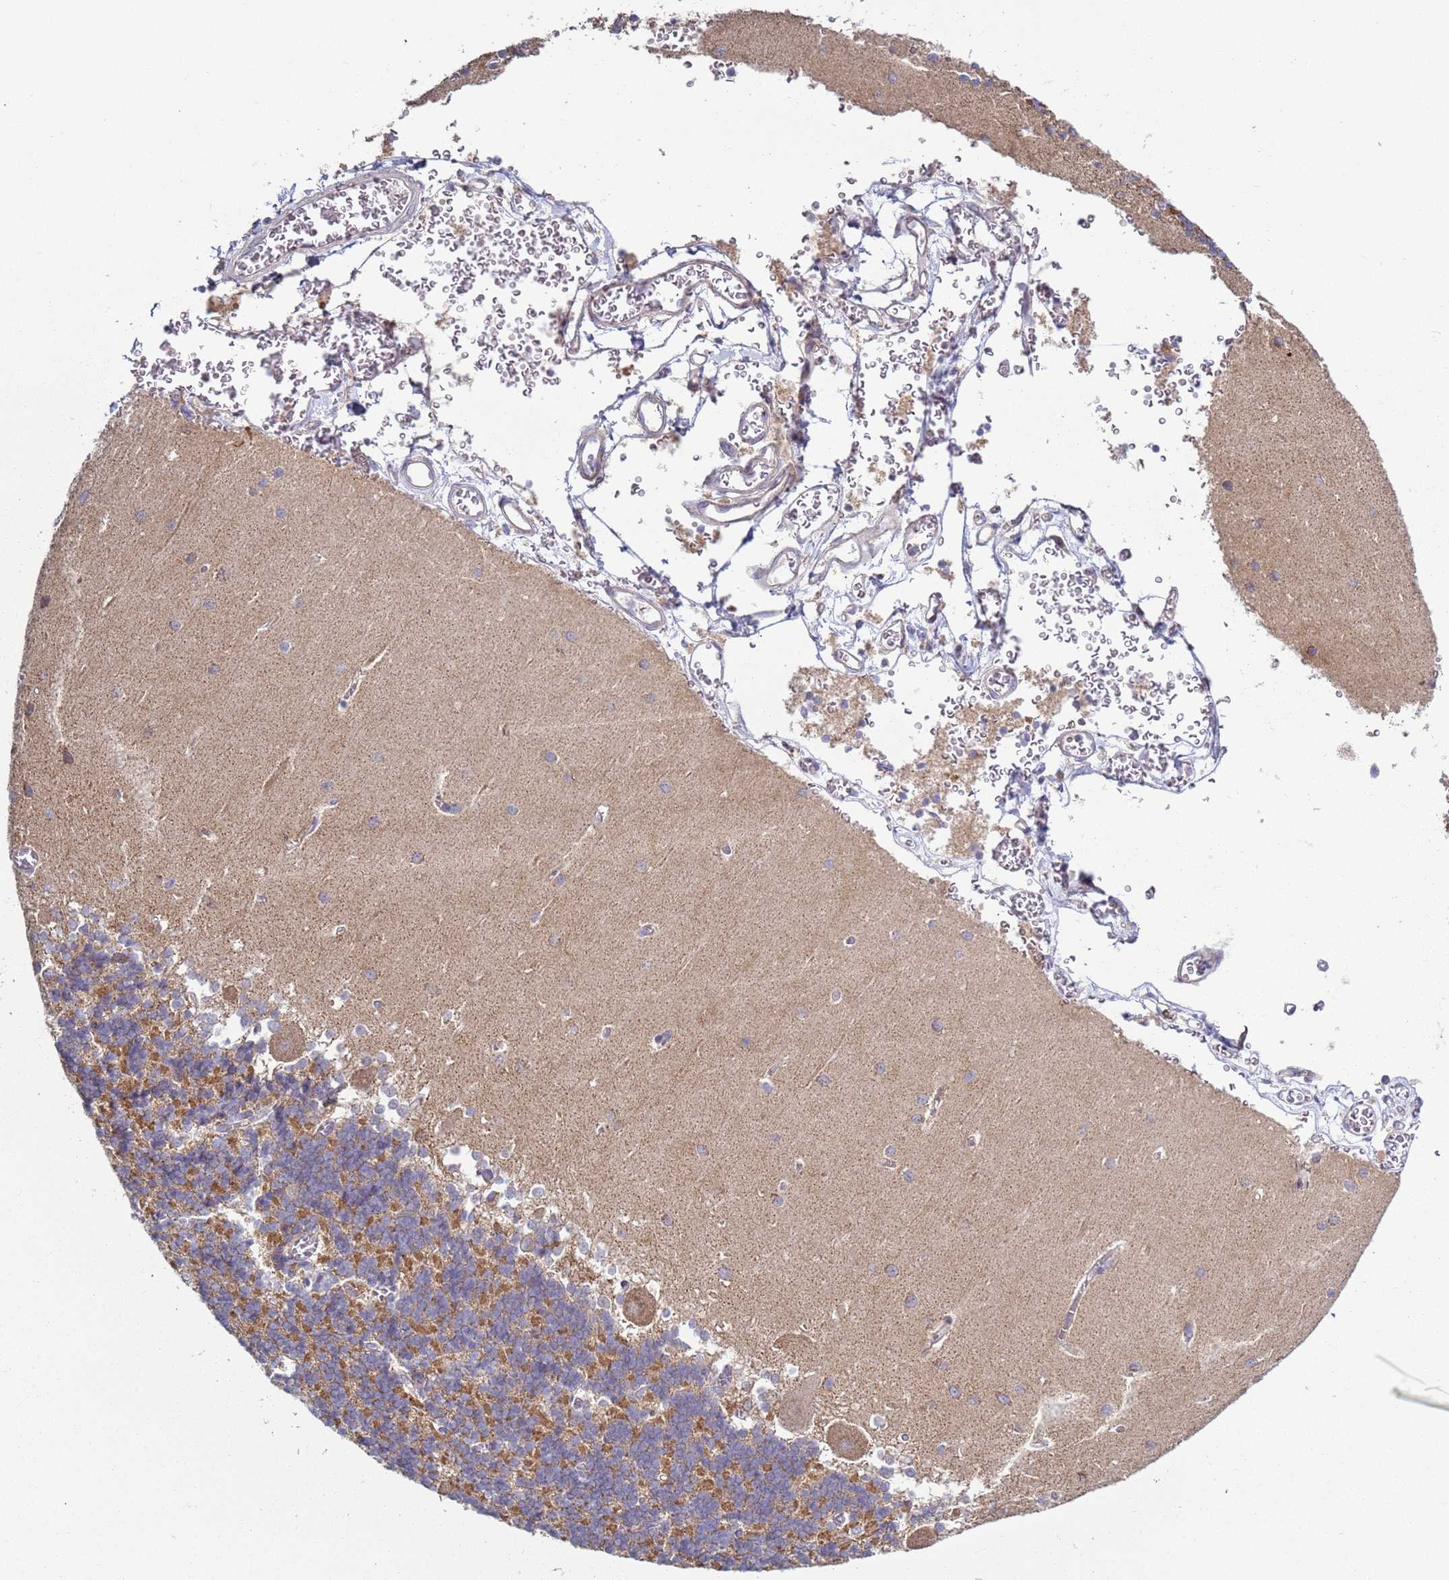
{"staining": {"intensity": "moderate", "quantity": "25%-75%", "location": "cytoplasmic/membranous"}, "tissue": "cerebellum", "cell_type": "Cells in granular layer", "image_type": "normal", "snomed": [{"axis": "morphology", "description": "Normal tissue, NOS"}, {"axis": "topography", "description": "Cerebellum"}], "caption": "Immunohistochemical staining of unremarkable cerebellum exhibits moderate cytoplasmic/membranous protein expression in about 25%-75% of cells in granular layer.", "gene": "DIP2B", "patient": {"sex": "male", "age": 37}}